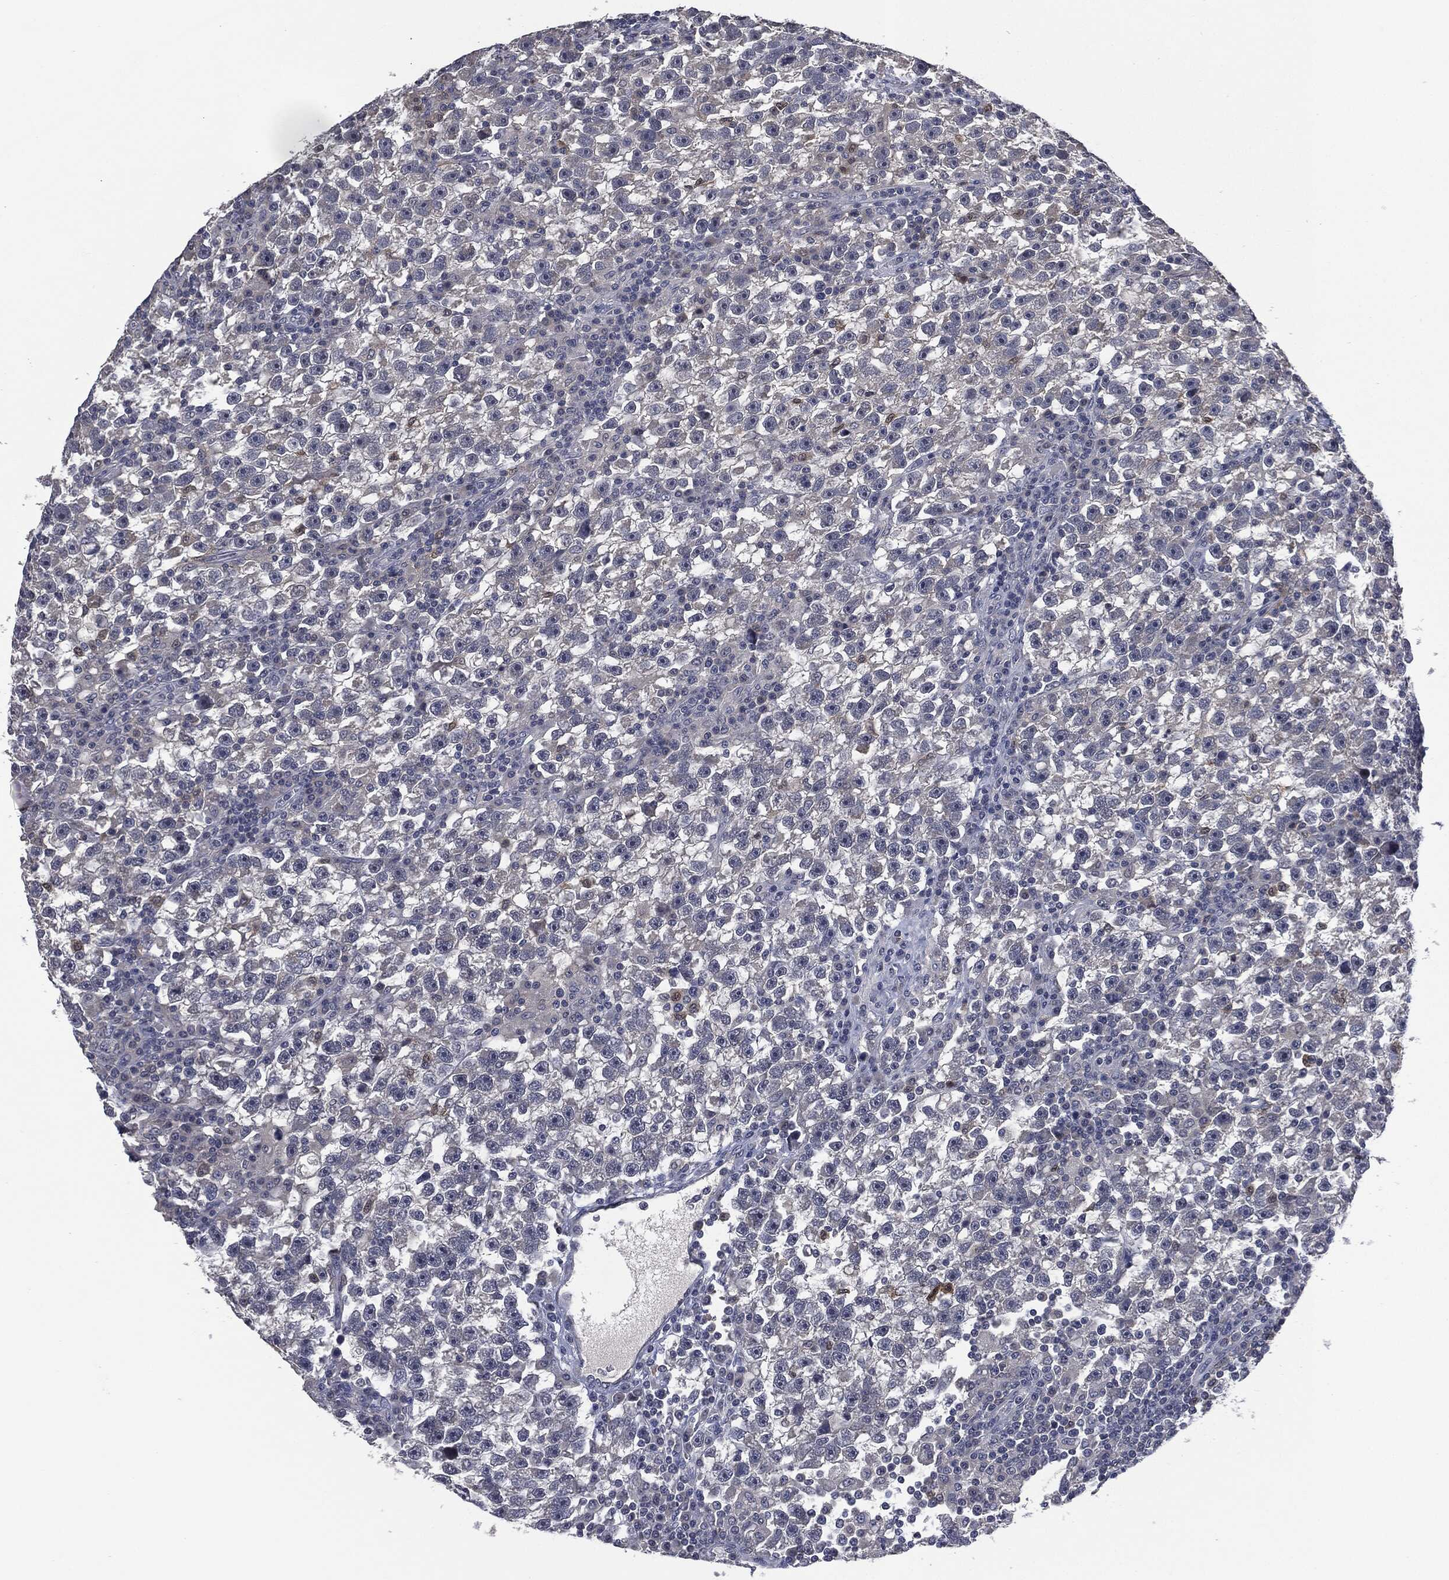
{"staining": {"intensity": "negative", "quantity": "none", "location": "none"}, "tissue": "testis cancer", "cell_type": "Tumor cells", "image_type": "cancer", "snomed": [{"axis": "morphology", "description": "Seminoma, NOS"}, {"axis": "topography", "description": "Testis"}], "caption": "An image of human testis cancer is negative for staining in tumor cells. (Stains: DAB immunohistochemistry with hematoxylin counter stain, Microscopy: brightfield microscopy at high magnification).", "gene": "IL1RN", "patient": {"sex": "male", "age": 47}}